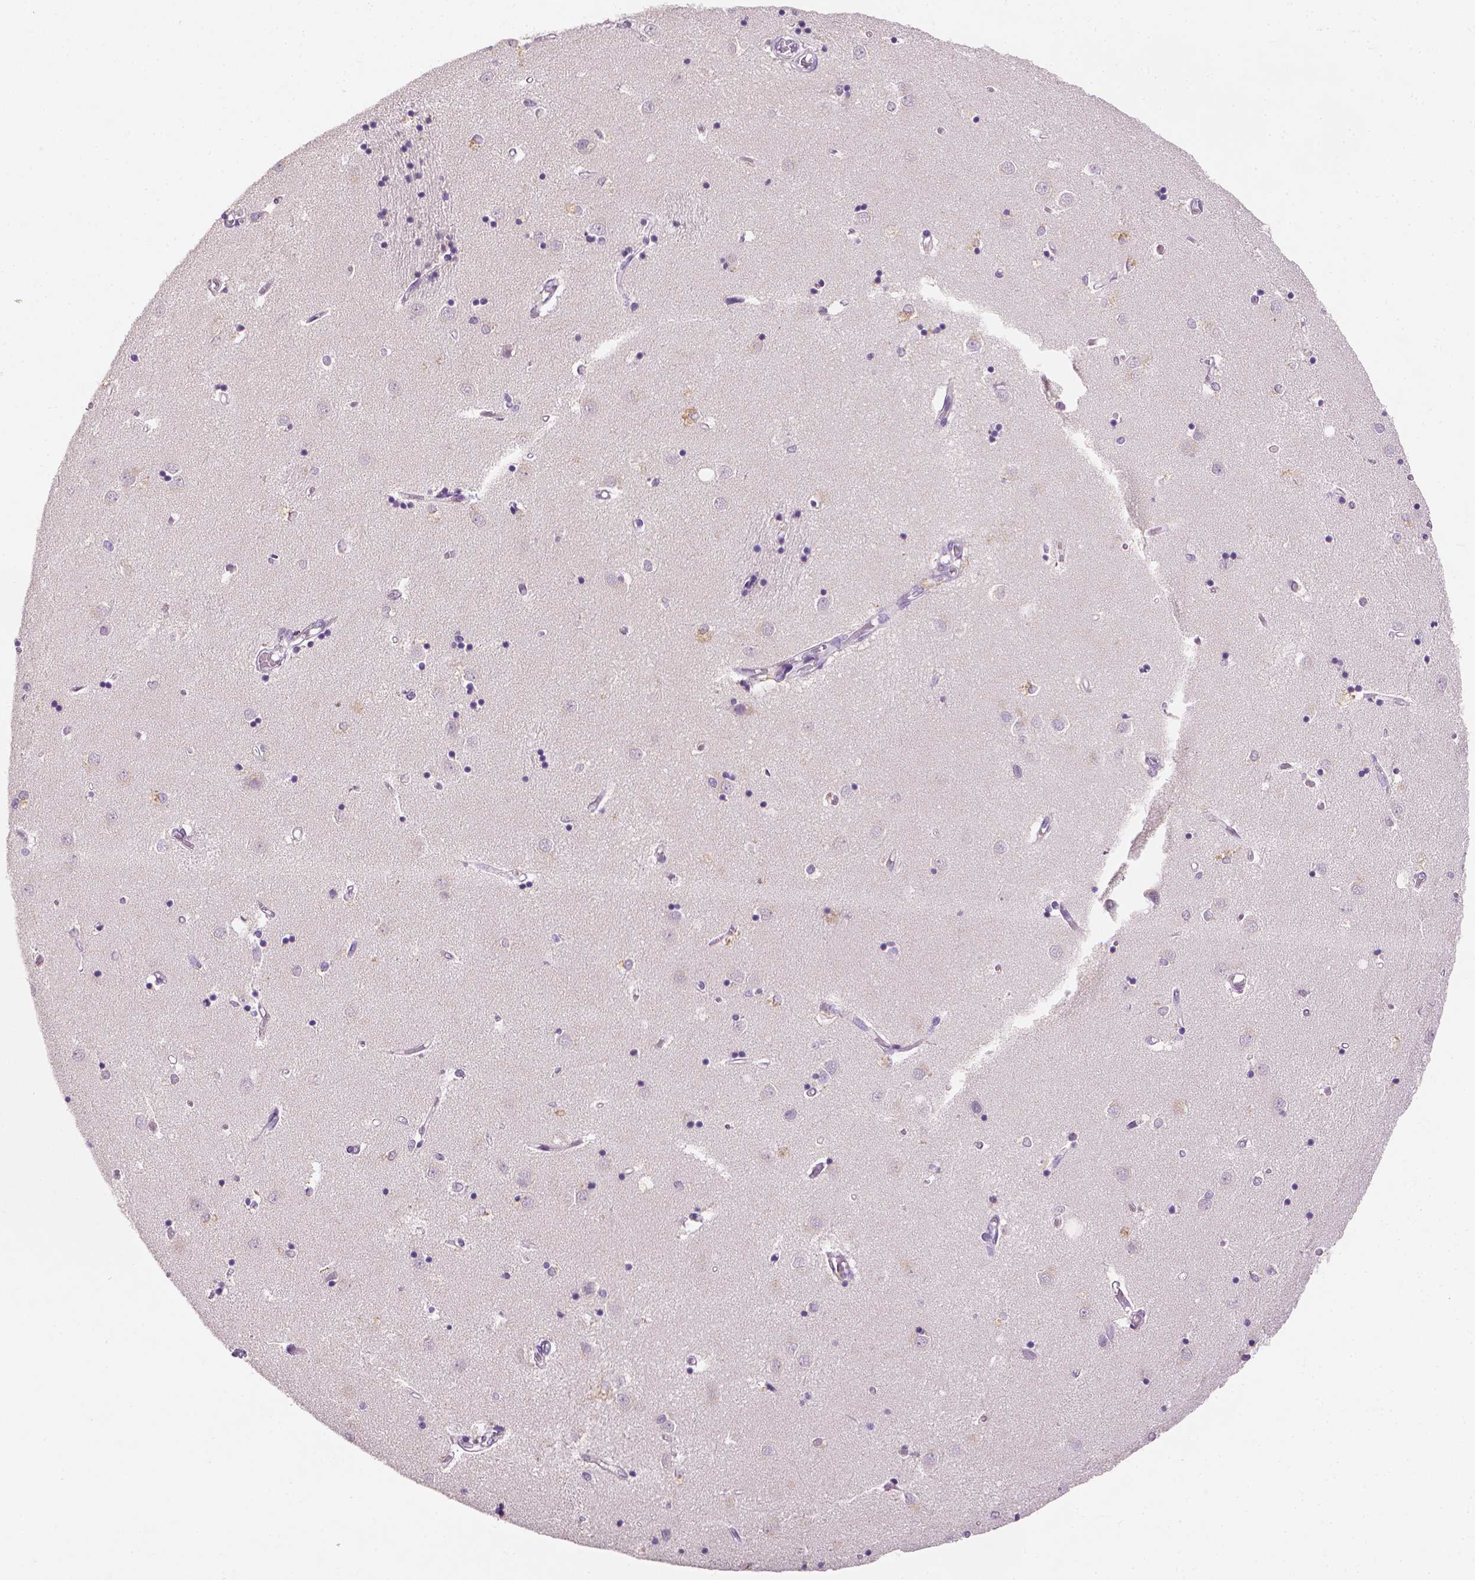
{"staining": {"intensity": "negative", "quantity": "none", "location": "none"}, "tissue": "caudate", "cell_type": "Glial cells", "image_type": "normal", "snomed": [{"axis": "morphology", "description": "Normal tissue, NOS"}, {"axis": "topography", "description": "Lateral ventricle wall"}], "caption": "DAB (3,3'-diaminobenzidine) immunohistochemical staining of unremarkable human caudate shows no significant expression in glial cells. (DAB (3,3'-diaminobenzidine) immunohistochemistry, high magnification).", "gene": "FASN", "patient": {"sex": "male", "age": 54}}